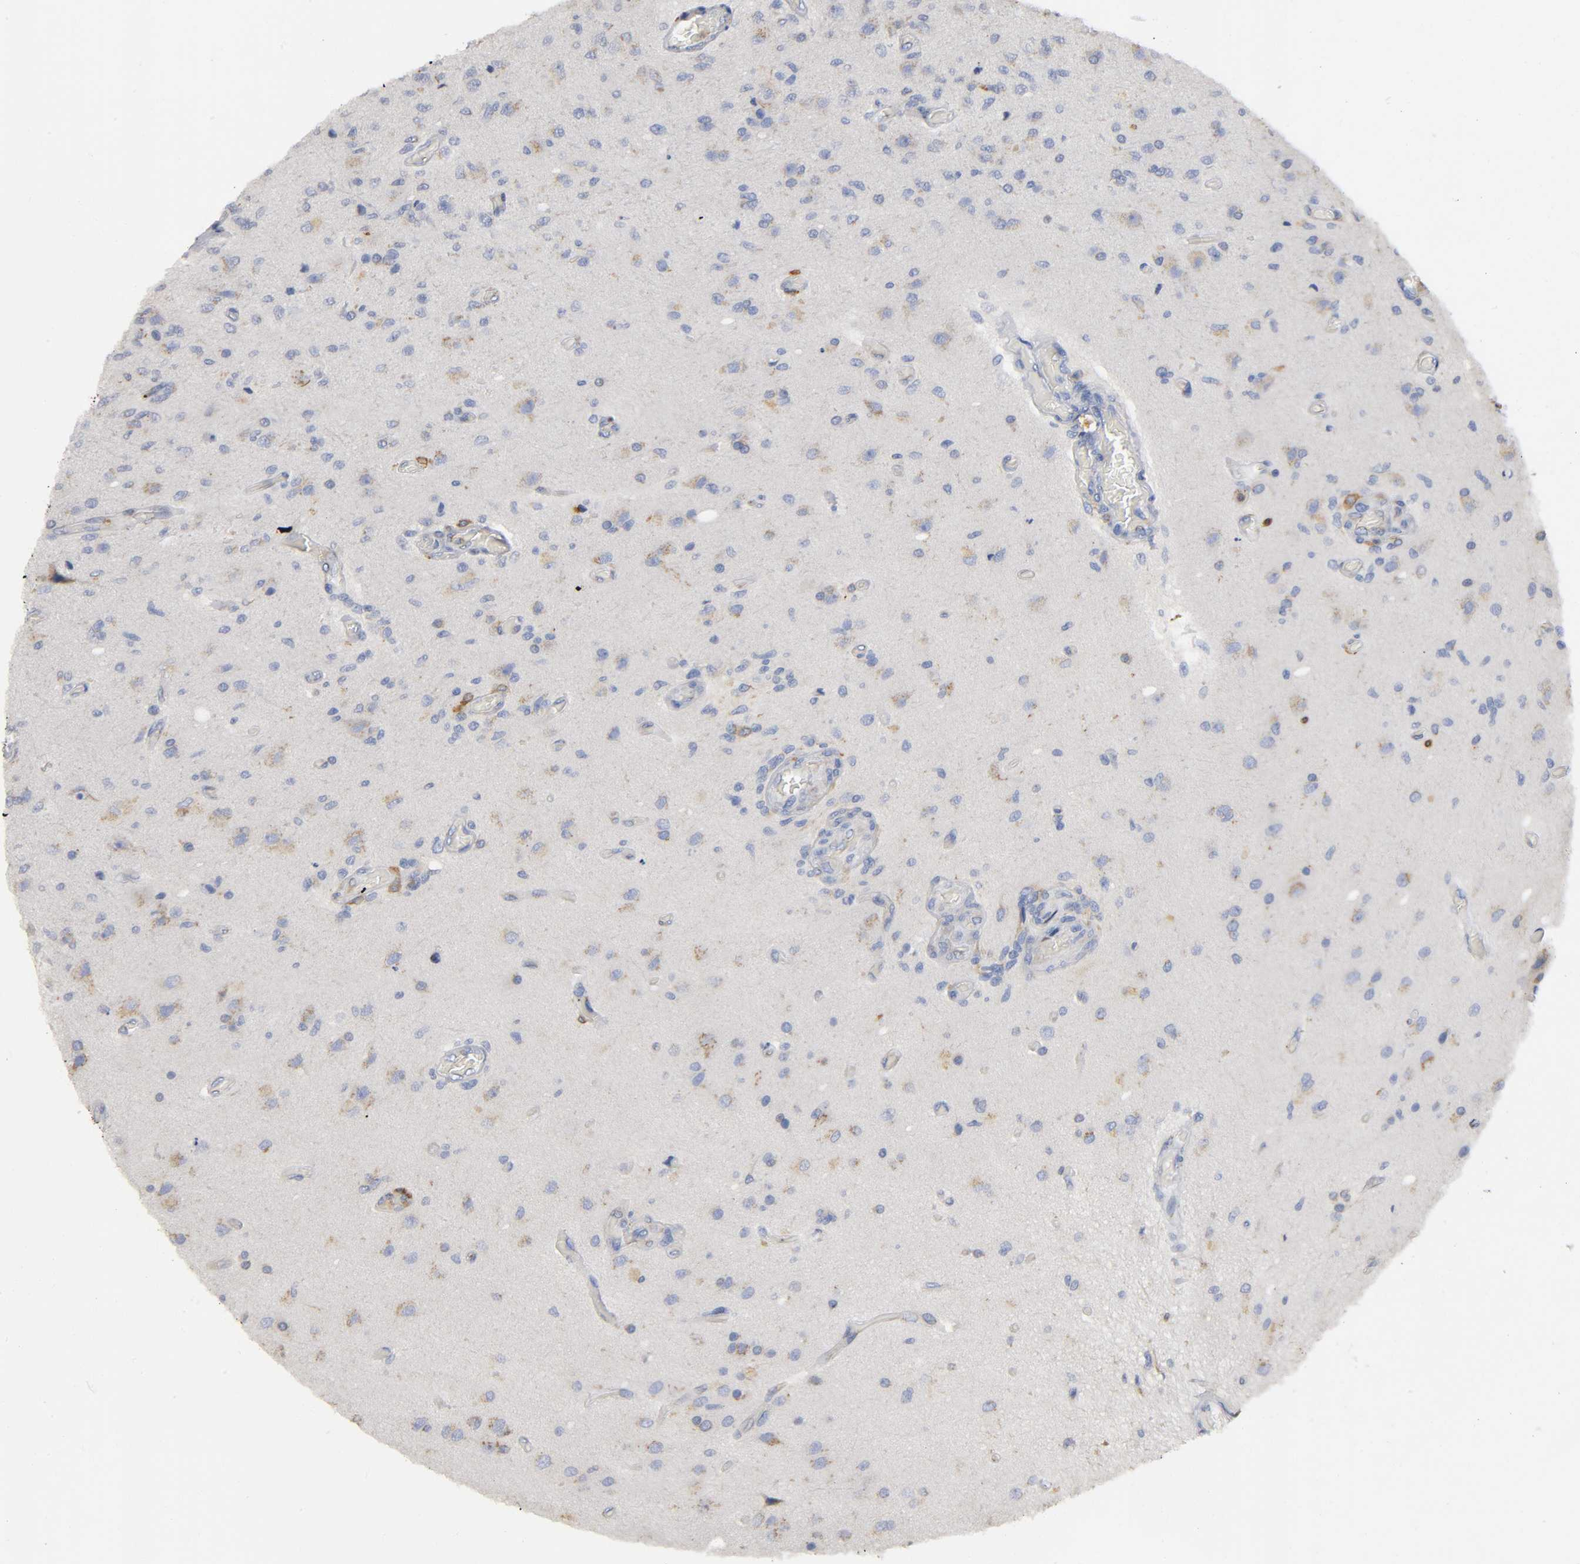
{"staining": {"intensity": "weak", "quantity": "25%-75%", "location": "cytoplasmic/membranous"}, "tissue": "glioma", "cell_type": "Tumor cells", "image_type": "cancer", "snomed": [{"axis": "morphology", "description": "Normal tissue, NOS"}, {"axis": "morphology", "description": "Glioma, malignant, High grade"}, {"axis": "topography", "description": "Cerebral cortex"}], "caption": "This micrograph reveals glioma stained with immunohistochemistry to label a protein in brown. The cytoplasmic/membranous of tumor cells show weak positivity for the protein. Nuclei are counter-stained blue.", "gene": "CAPN10", "patient": {"sex": "male", "age": 77}}